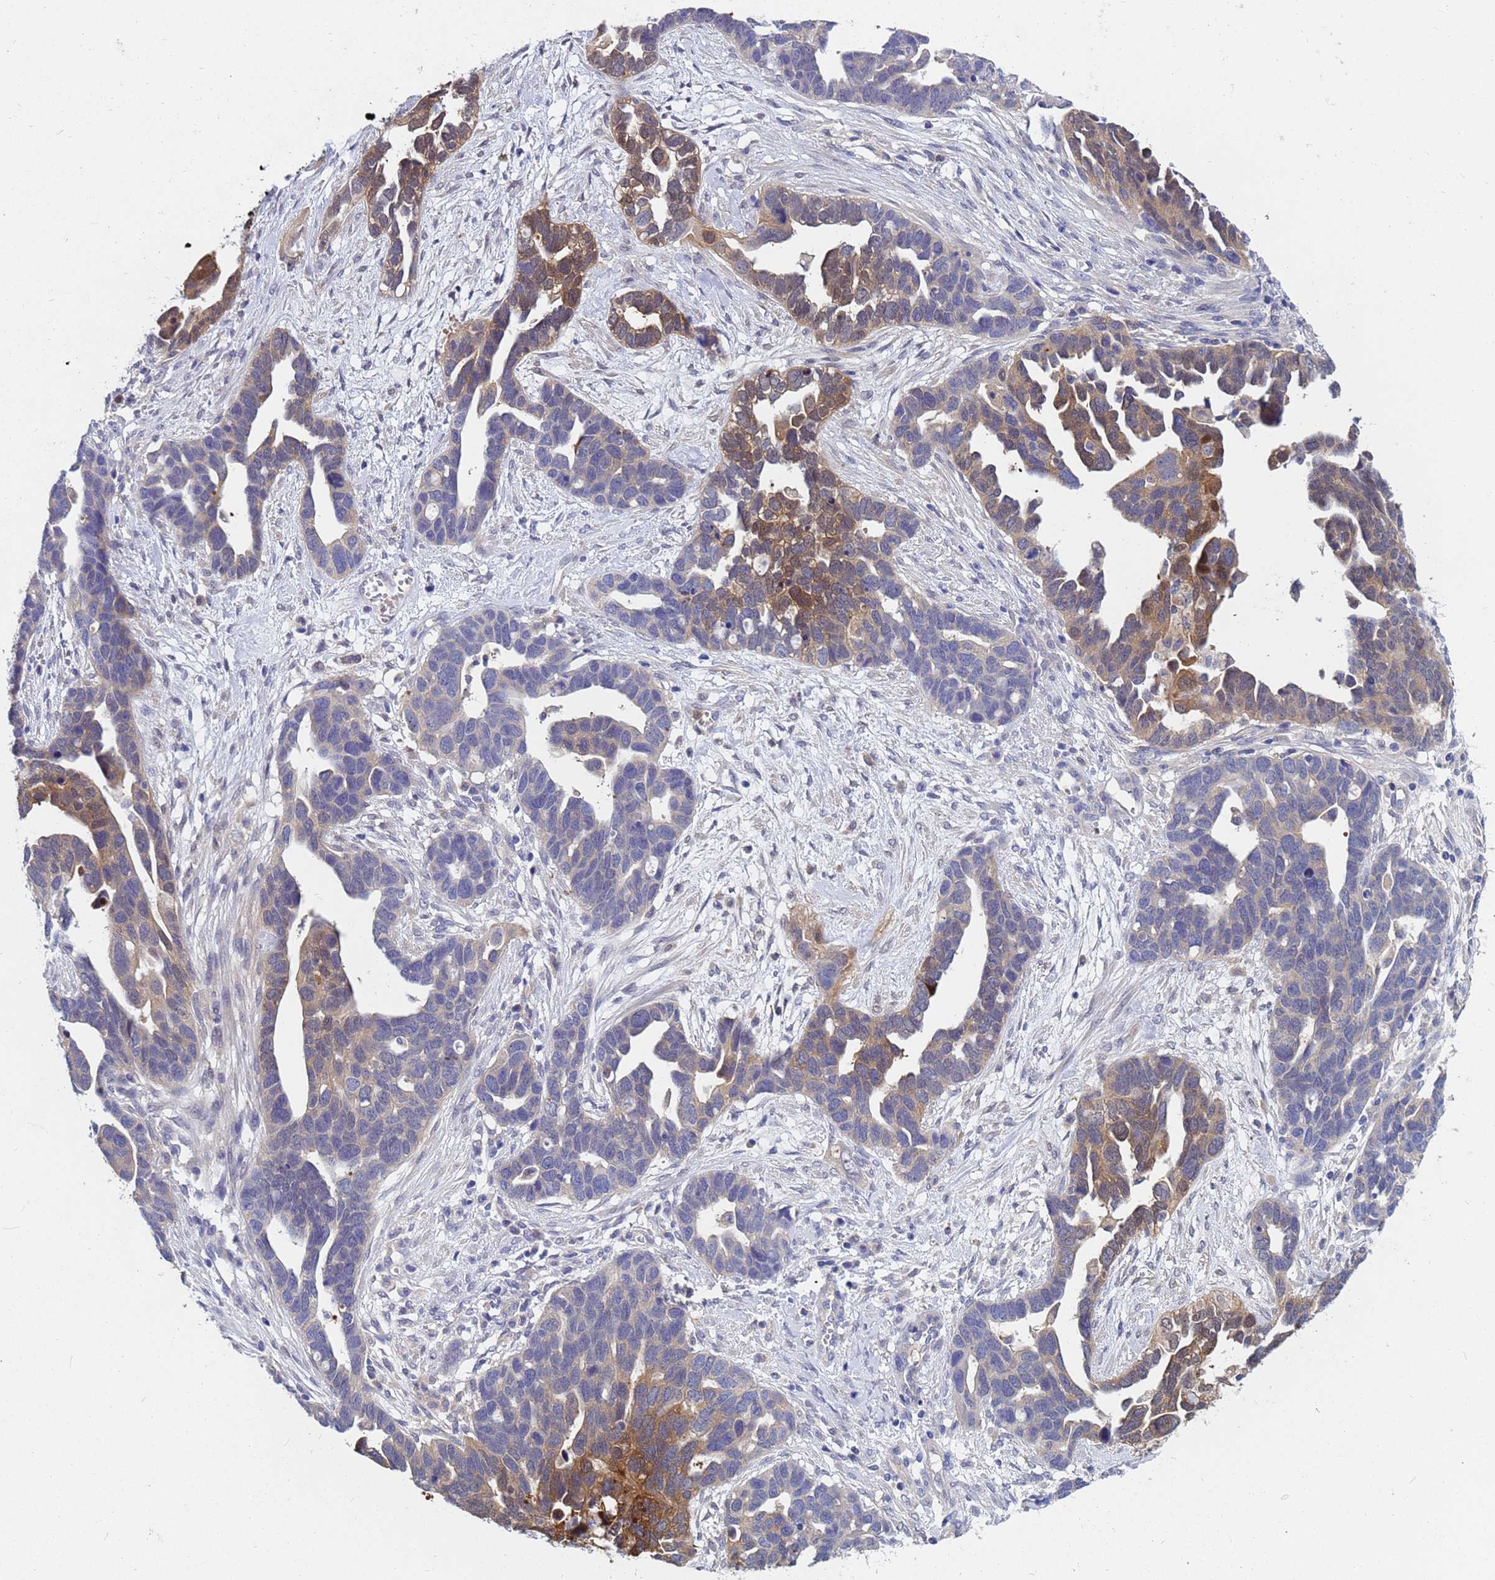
{"staining": {"intensity": "strong", "quantity": "25%-75%", "location": "cytoplasmic/membranous"}, "tissue": "ovarian cancer", "cell_type": "Tumor cells", "image_type": "cancer", "snomed": [{"axis": "morphology", "description": "Cystadenocarcinoma, serous, NOS"}, {"axis": "topography", "description": "Ovary"}], "caption": "Strong cytoplasmic/membranous staining is present in approximately 25%-75% of tumor cells in ovarian cancer.", "gene": "TTLL11", "patient": {"sex": "female", "age": 54}}